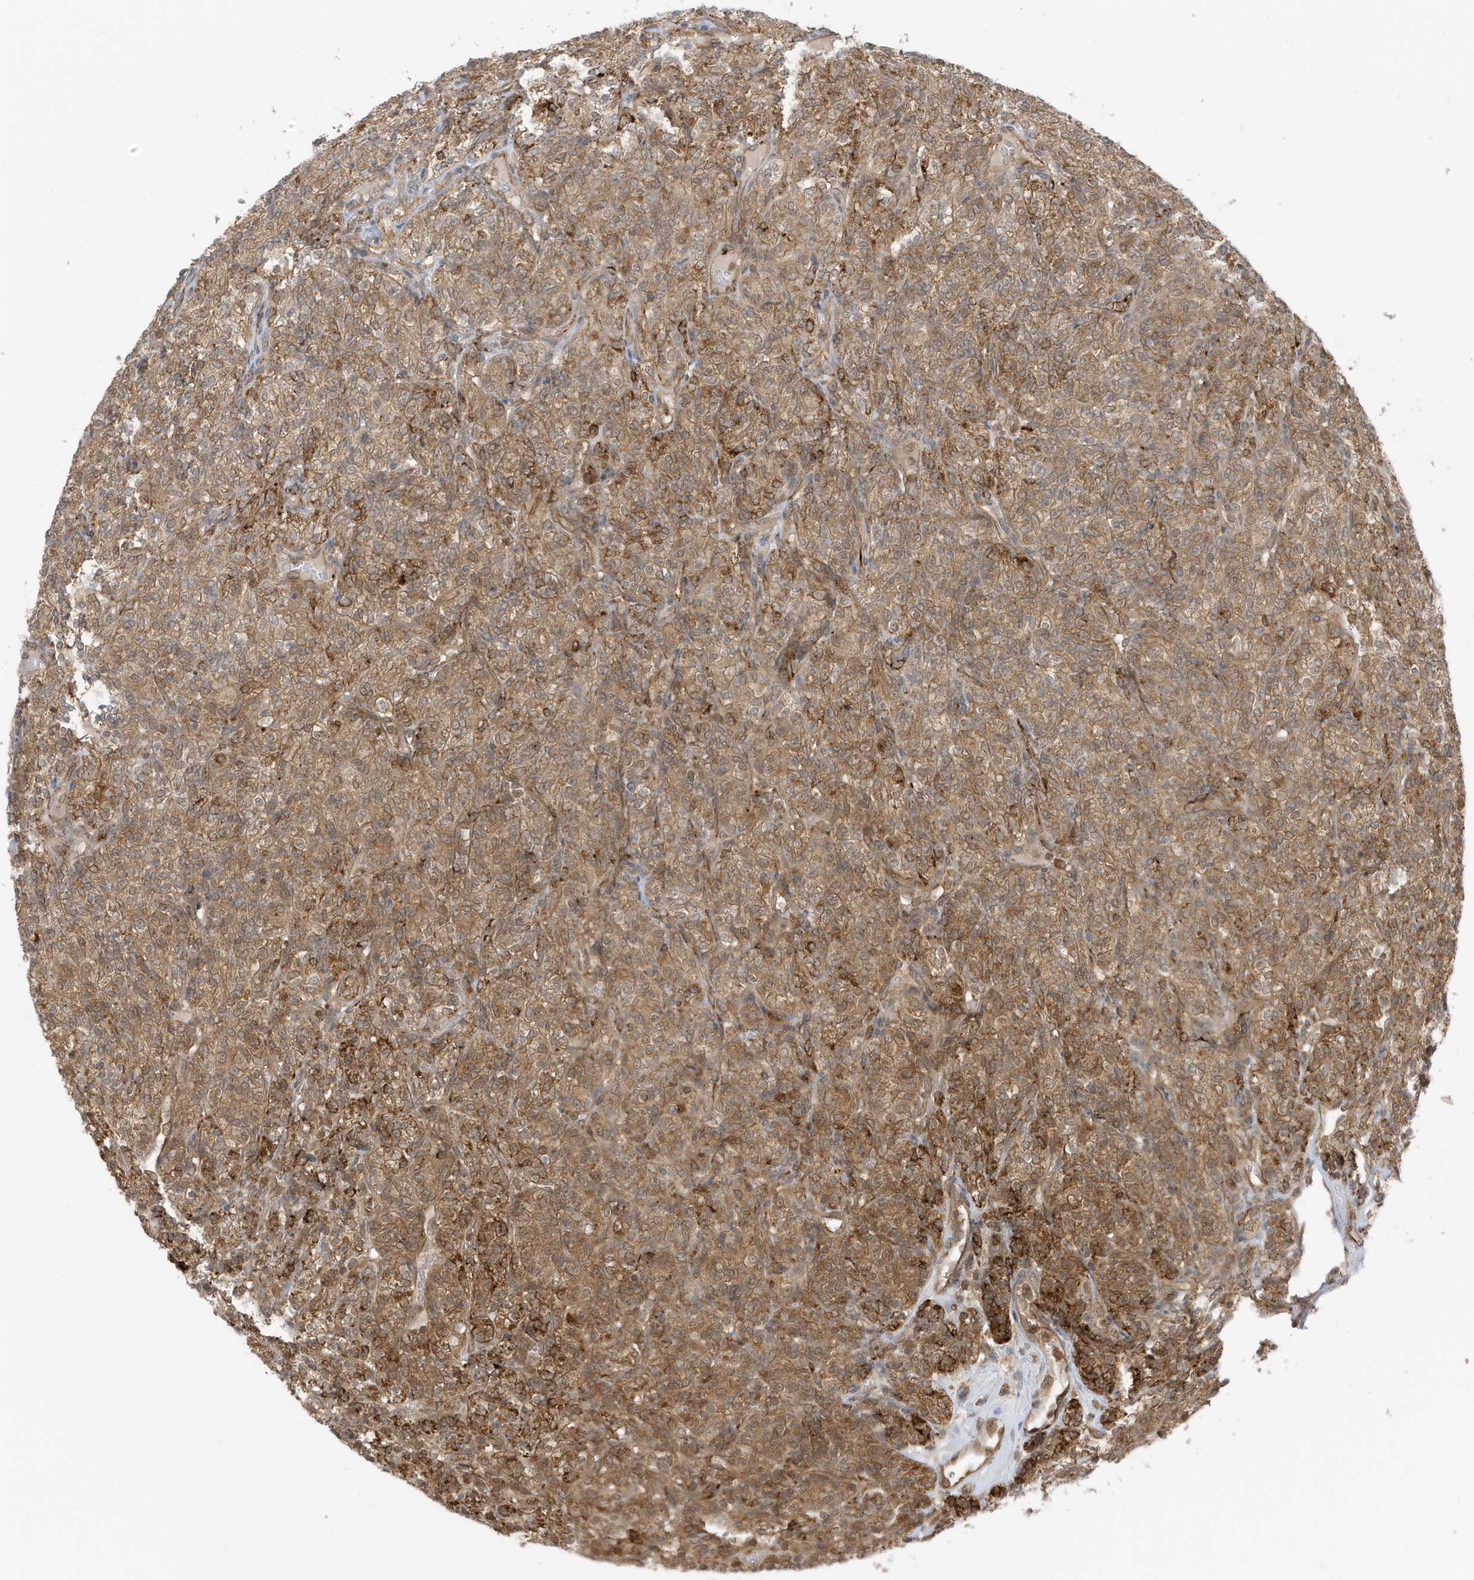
{"staining": {"intensity": "moderate", "quantity": ">75%", "location": "cytoplasmic/membranous"}, "tissue": "renal cancer", "cell_type": "Tumor cells", "image_type": "cancer", "snomed": [{"axis": "morphology", "description": "Adenocarcinoma, NOS"}, {"axis": "topography", "description": "Kidney"}], "caption": "Approximately >75% of tumor cells in renal cancer reveal moderate cytoplasmic/membranous protein staining as visualized by brown immunohistochemical staining.", "gene": "DHX36", "patient": {"sex": "male", "age": 77}}